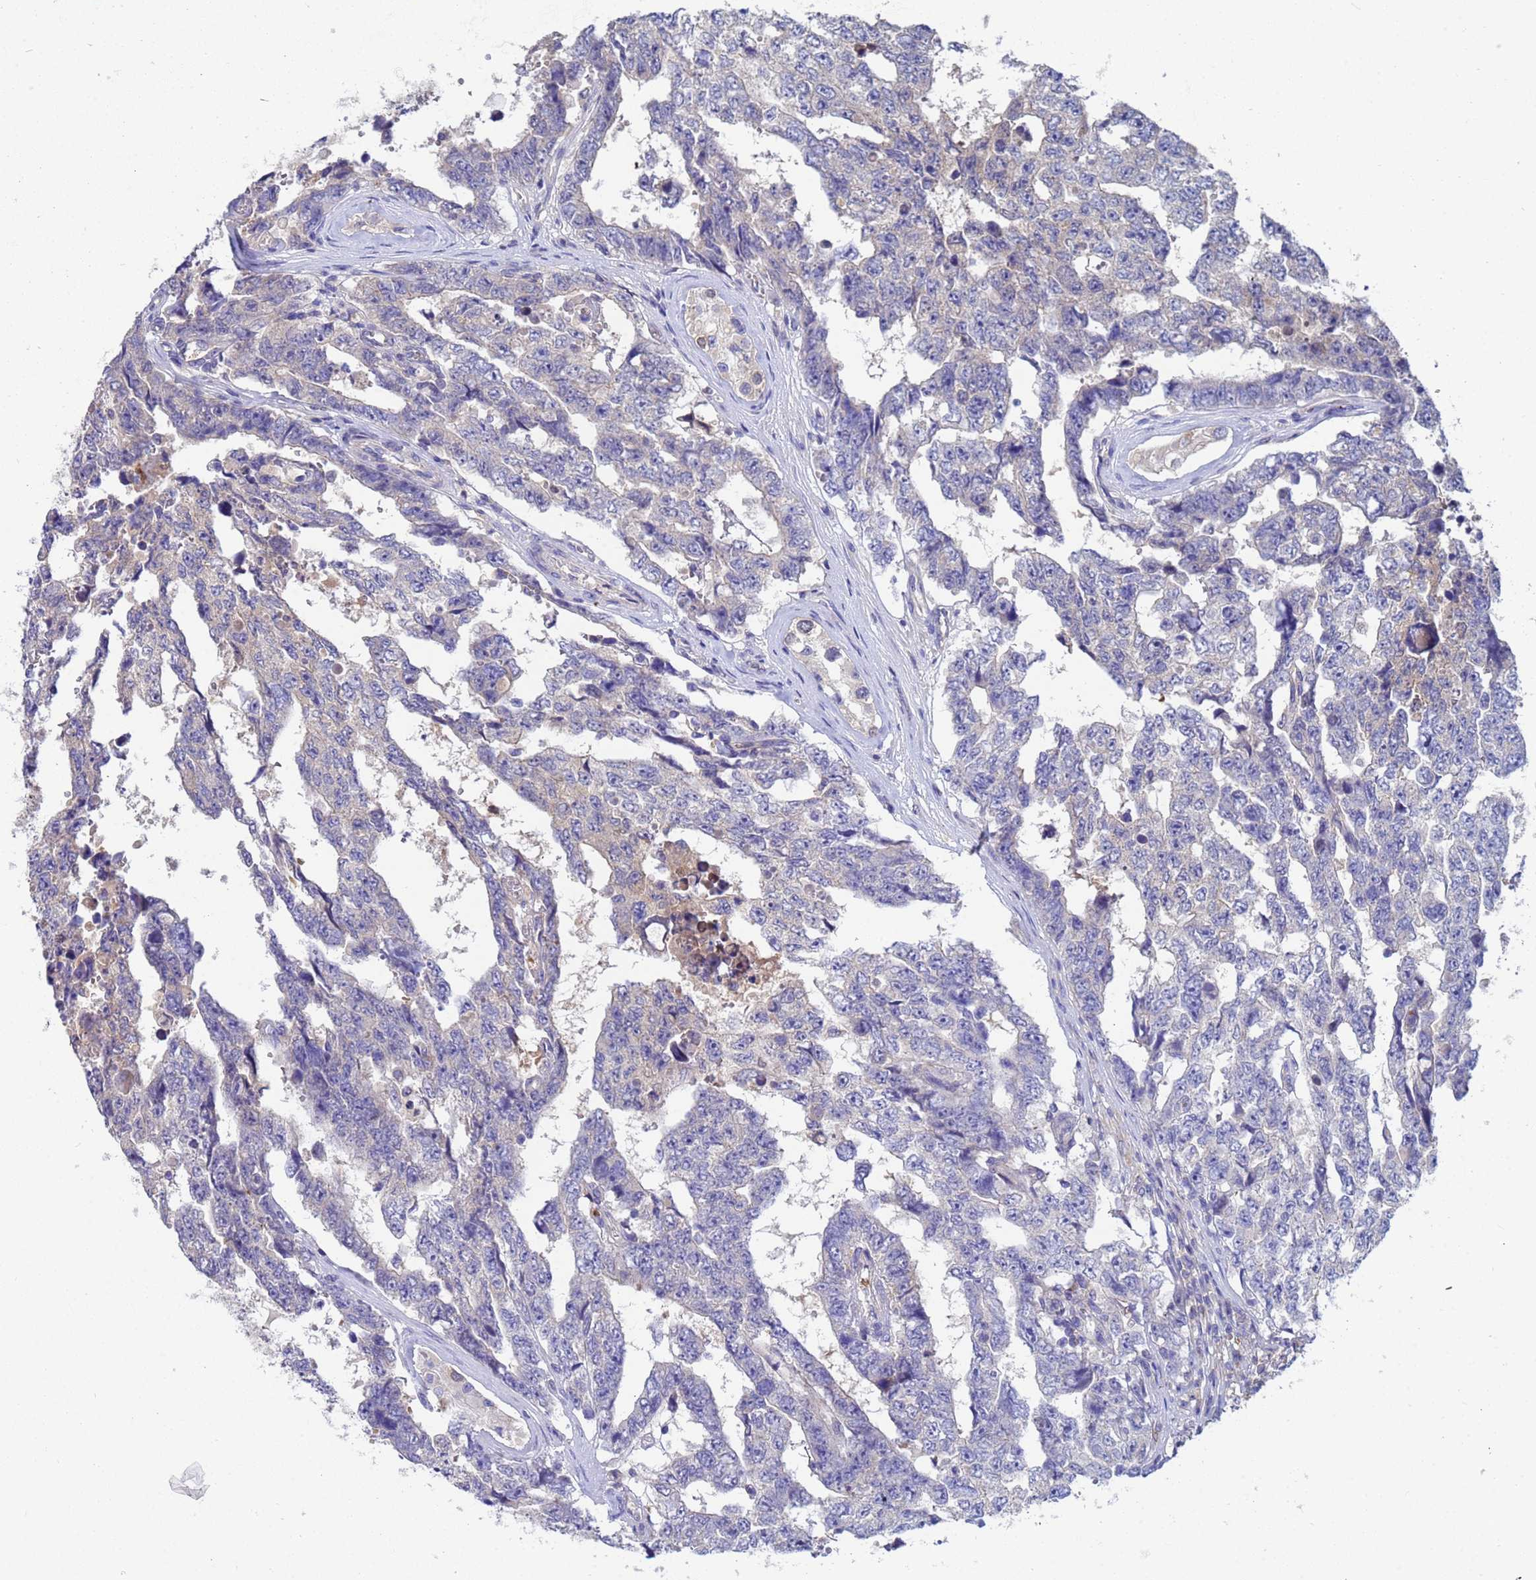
{"staining": {"intensity": "negative", "quantity": "none", "location": "none"}, "tissue": "testis cancer", "cell_type": "Tumor cells", "image_type": "cancer", "snomed": [{"axis": "morphology", "description": "Normal tissue, NOS"}, {"axis": "morphology", "description": "Carcinoma, Embryonal, NOS"}, {"axis": "topography", "description": "Testis"}, {"axis": "topography", "description": "Epididymis"}], "caption": "Testis cancer (embryonal carcinoma) stained for a protein using immunohistochemistry (IHC) exhibits no positivity tumor cells.", "gene": "TTLL11", "patient": {"sex": "male", "age": 25}}